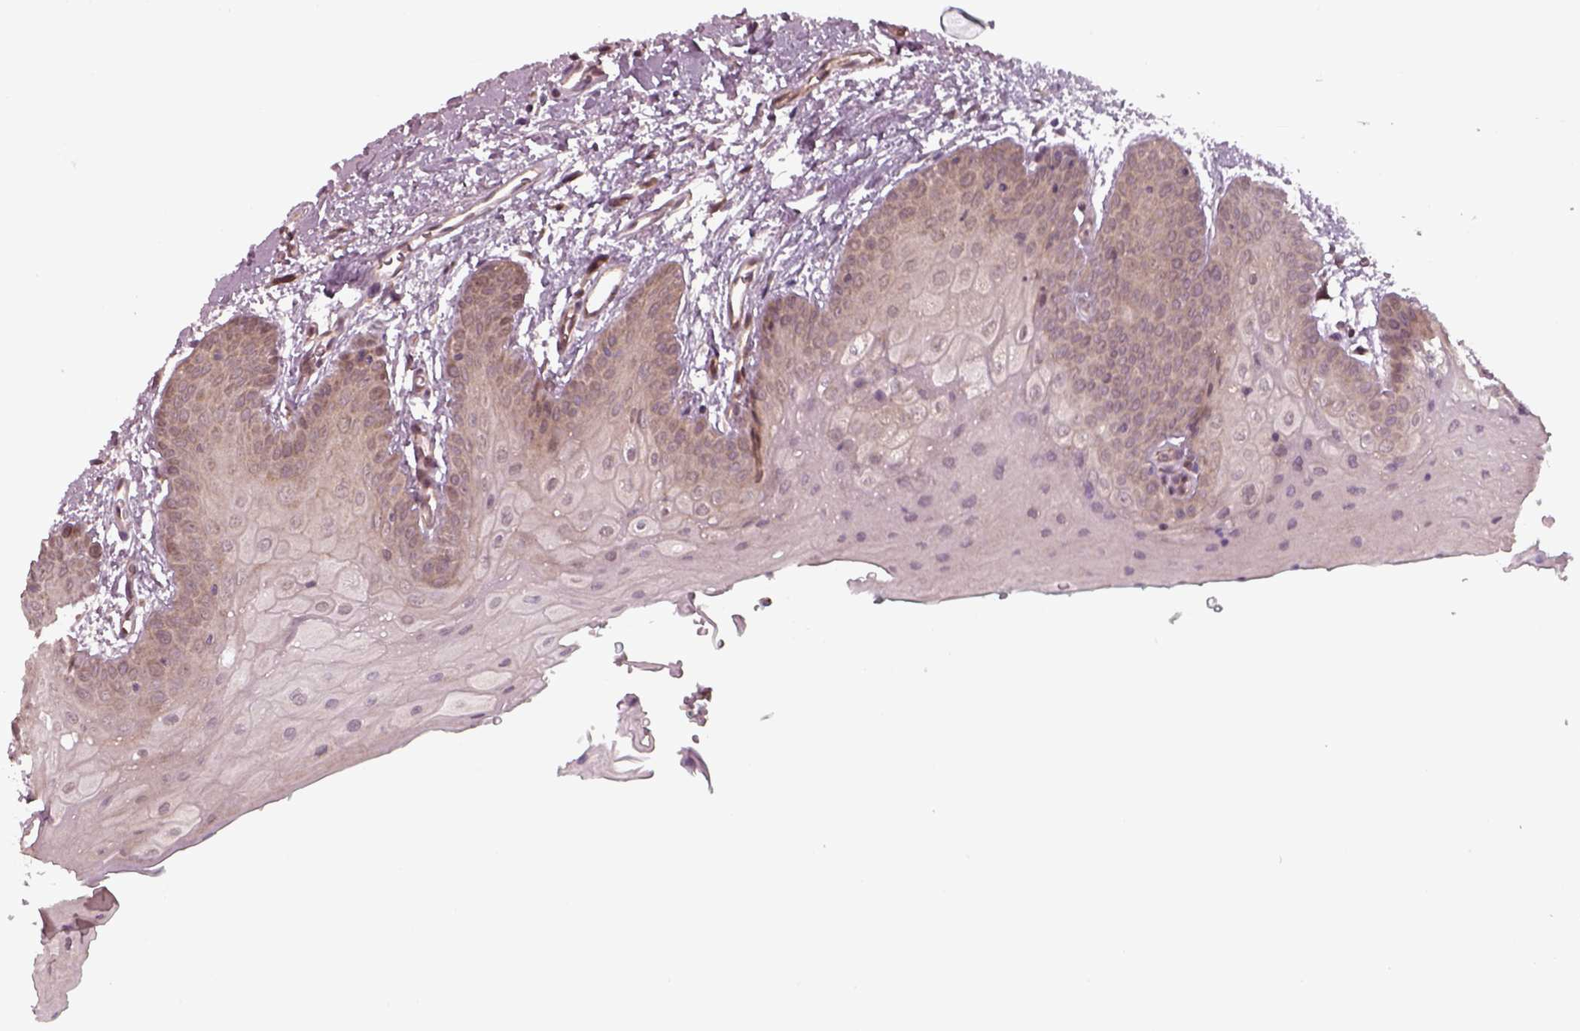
{"staining": {"intensity": "weak", "quantity": "25%-75%", "location": "cytoplasmic/membranous"}, "tissue": "oral mucosa", "cell_type": "Squamous epithelial cells", "image_type": "normal", "snomed": [{"axis": "morphology", "description": "Normal tissue, NOS"}, {"axis": "morphology", "description": "Squamous cell carcinoma, NOS"}, {"axis": "topography", "description": "Oral tissue"}, {"axis": "topography", "description": "Head-Neck"}], "caption": "An immunohistochemistry micrograph of unremarkable tissue is shown. Protein staining in brown labels weak cytoplasmic/membranous positivity in oral mucosa within squamous epithelial cells.", "gene": "CHMP3", "patient": {"sex": "female", "age": 50}}